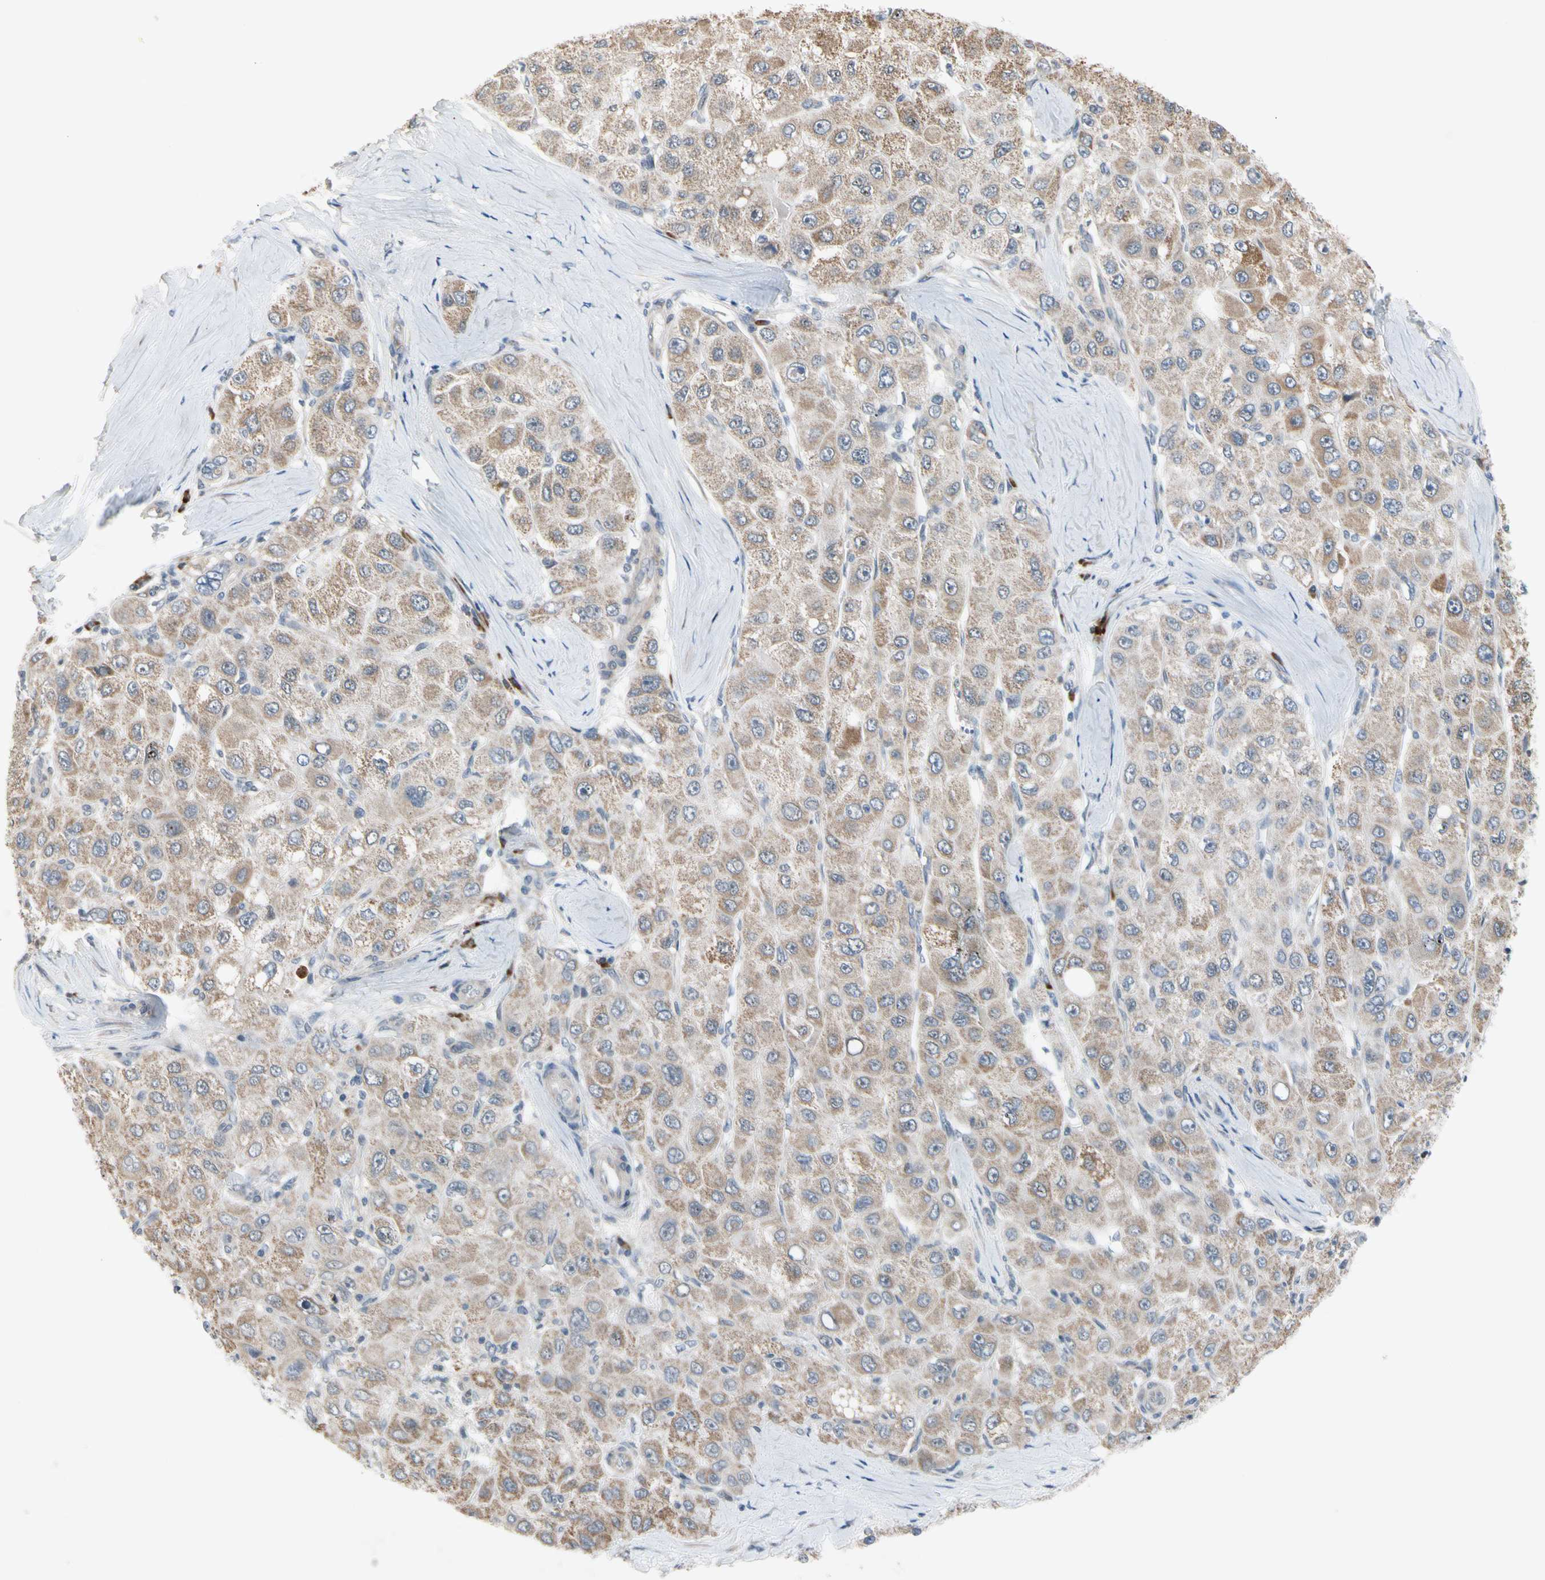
{"staining": {"intensity": "moderate", "quantity": ">75%", "location": "cytoplasmic/membranous"}, "tissue": "liver cancer", "cell_type": "Tumor cells", "image_type": "cancer", "snomed": [{"axis": "morphology", "description": "Carcinoma, Hepatocellular, NOS"}, {"axis": "topography", "description": "Liver"}], "caption": "Liver cancer was stained to show a protein in brown. There is medium levels of moderate cytoplasmic/membranous expression in approximately >75% of tumor cells.", "gene": "MARK1", "patient": {"sex": "male", "age": 80}}